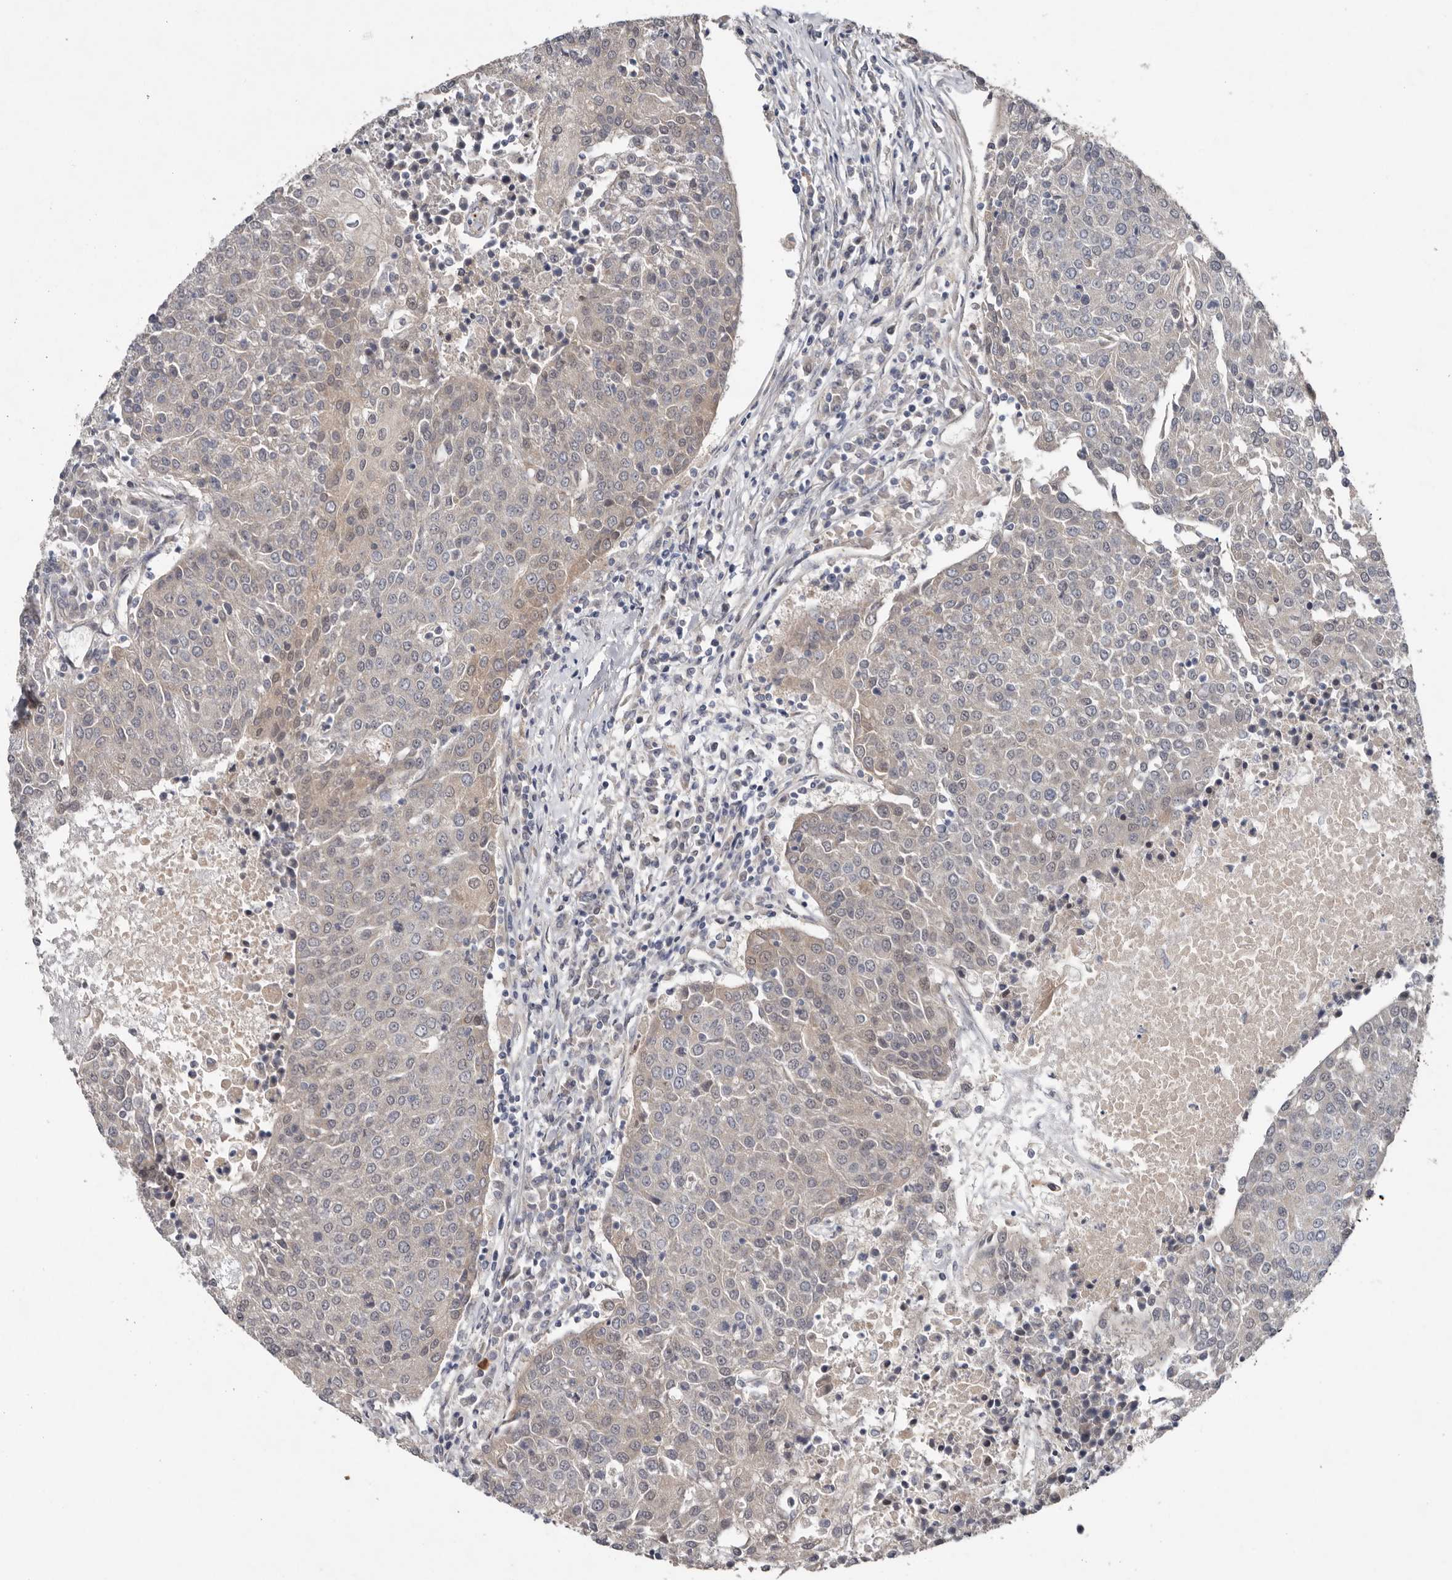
{"staining": {"intensity": "weak", "quantity": "<25%", "location": "cytoplasmic/membranous,nuclear"}, "tissue": "urothelial cancer", "cell_type": "Tumor cells", "image_type": "cancer", "snomed": [{"axis": "morphology", "description": "Urothelial carcinoma, High grade"}, {"axis": "topography", "description": "Urinary bladder"}], "caption": "Protein analysis of urothelial carcinoma (high-grade) displays no significant expression in tumor cells. (DAB IHC with hematoxylin counter stain).", "gene": "RANBP17", "patient": {"sex": "female", "age": 85}}